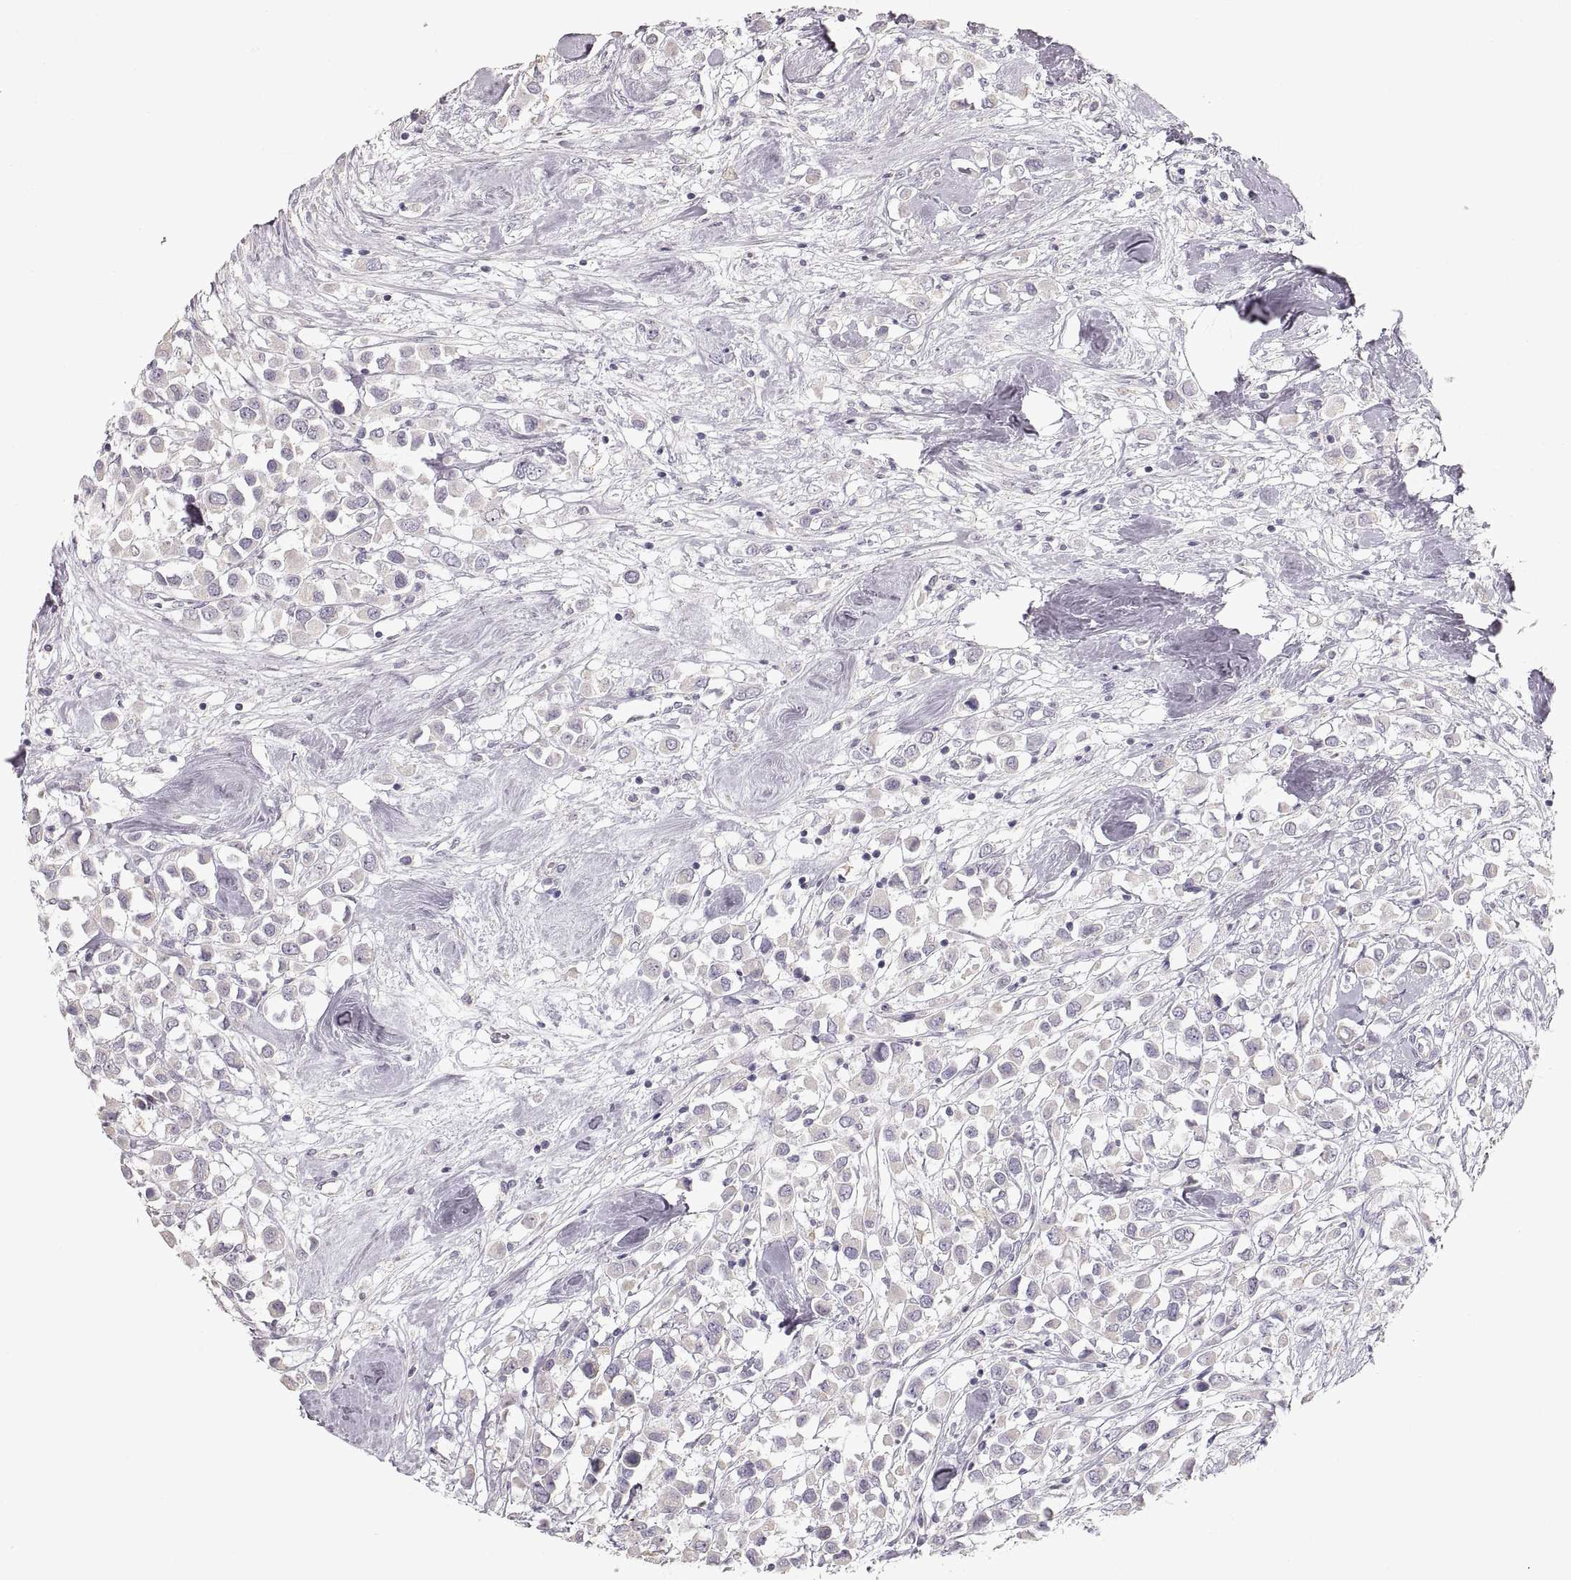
{"staining": {"intensity": "negative", "quantity": "none", "location": "none"}, "tissue": "breast cancer", "cell_type": "Tumor cells", "image_type": "cancer", "snomed": [{"axis": "morphology", "description": "Duct carcinoma"}, {"axis": "topography", "description": "Breast"}], "caption": "A photomicrograph of breast infiltrating ductal carcinoma stained for a protein shows no brown staining in tumor cells. (DAB IHC with hematoxylin counter stain).", "gene": "ZP3", "patient": {"sex": "female", "age": 61}}